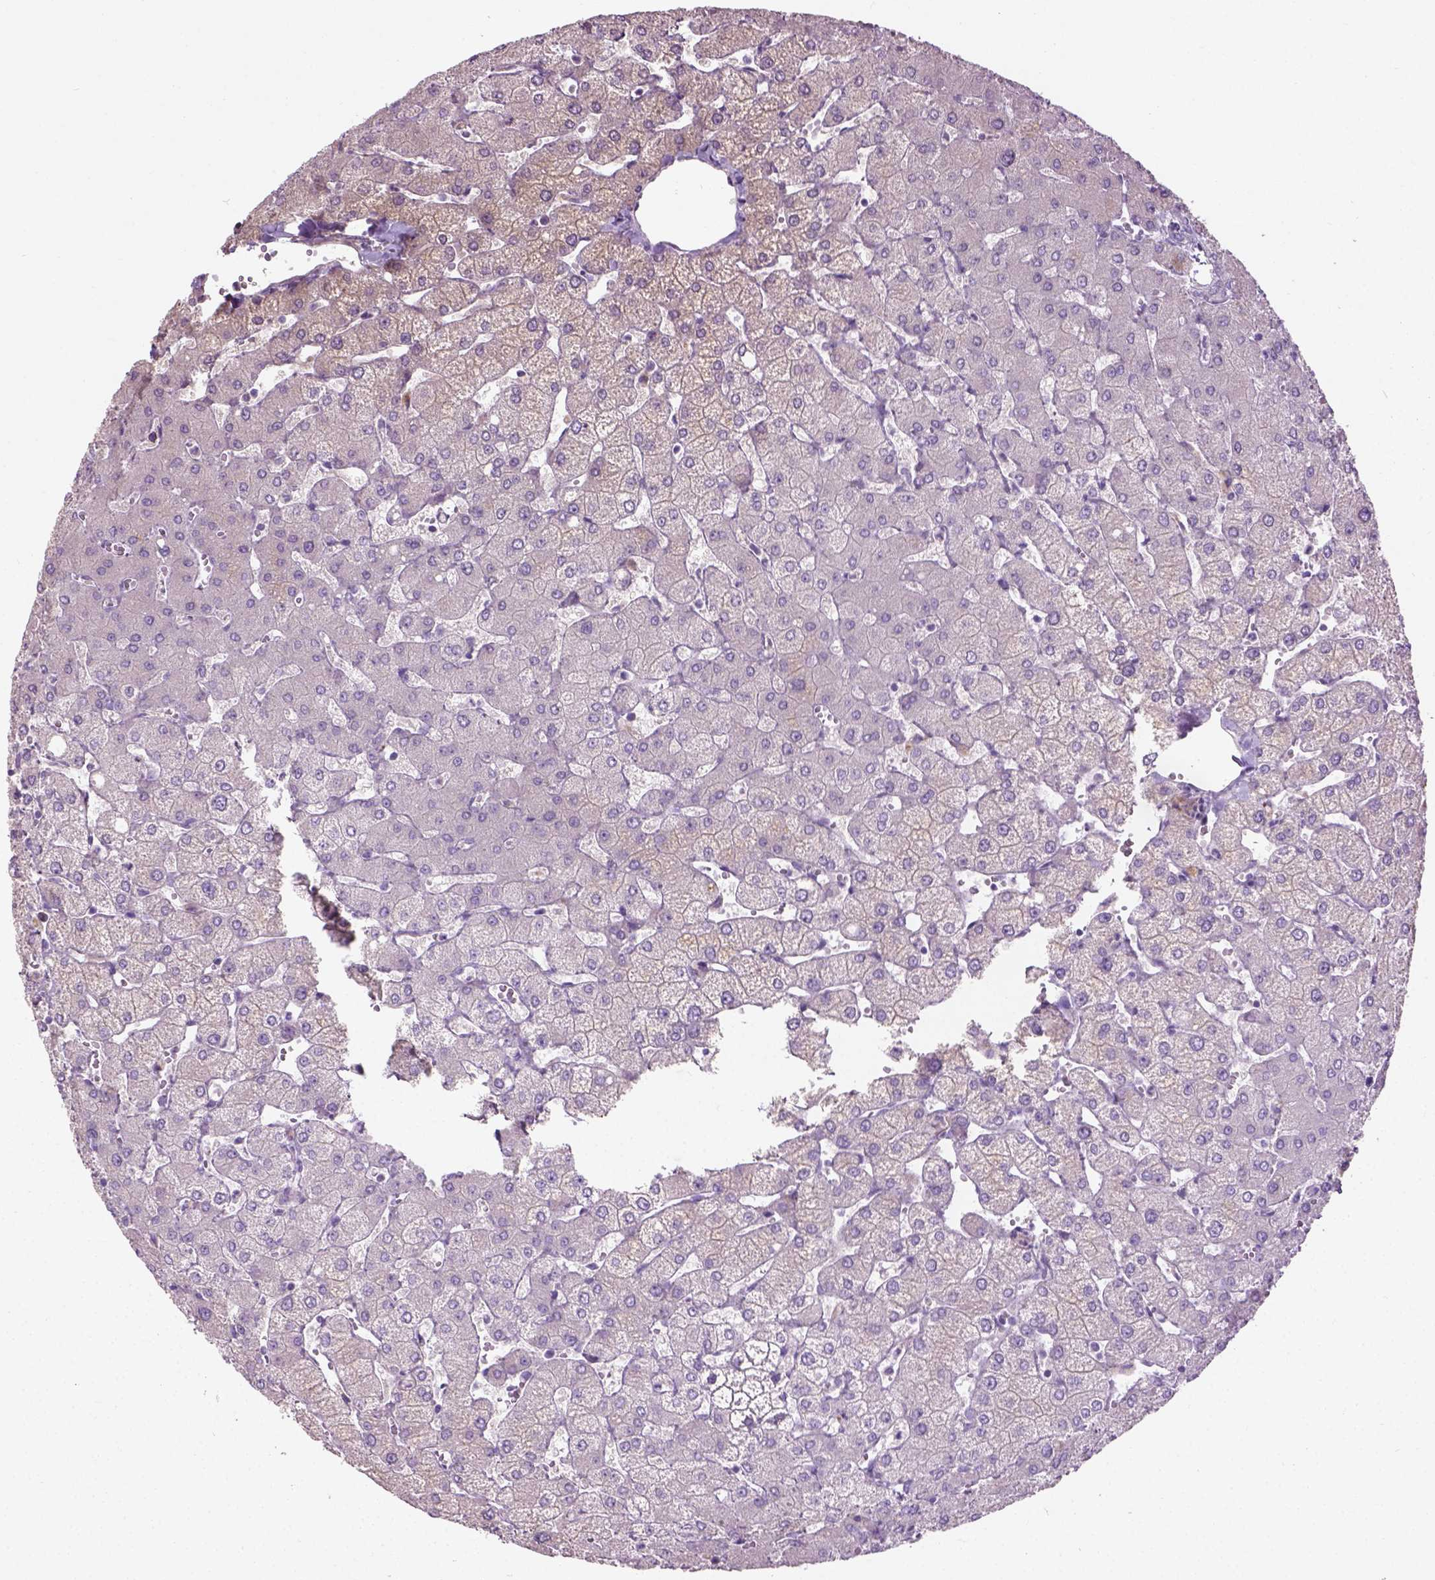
{"staining": {"intensity": "negative", "quantity": "none", "location": "none"}, "tissue": "liver", "cell_type": "Cholangiocytes", "image_type": "normal", "snomed": [{"axis": "morphology", "description": "Normal tissue, NOS"}, {"axis": "topography", "description": "Liver"}], "caption": "This is an IHC photomicrograph of benign human liver. There is no expression in cholangiocytes.", "gene": "PKP3", "patient": {"sex": "female", "age": 54}}